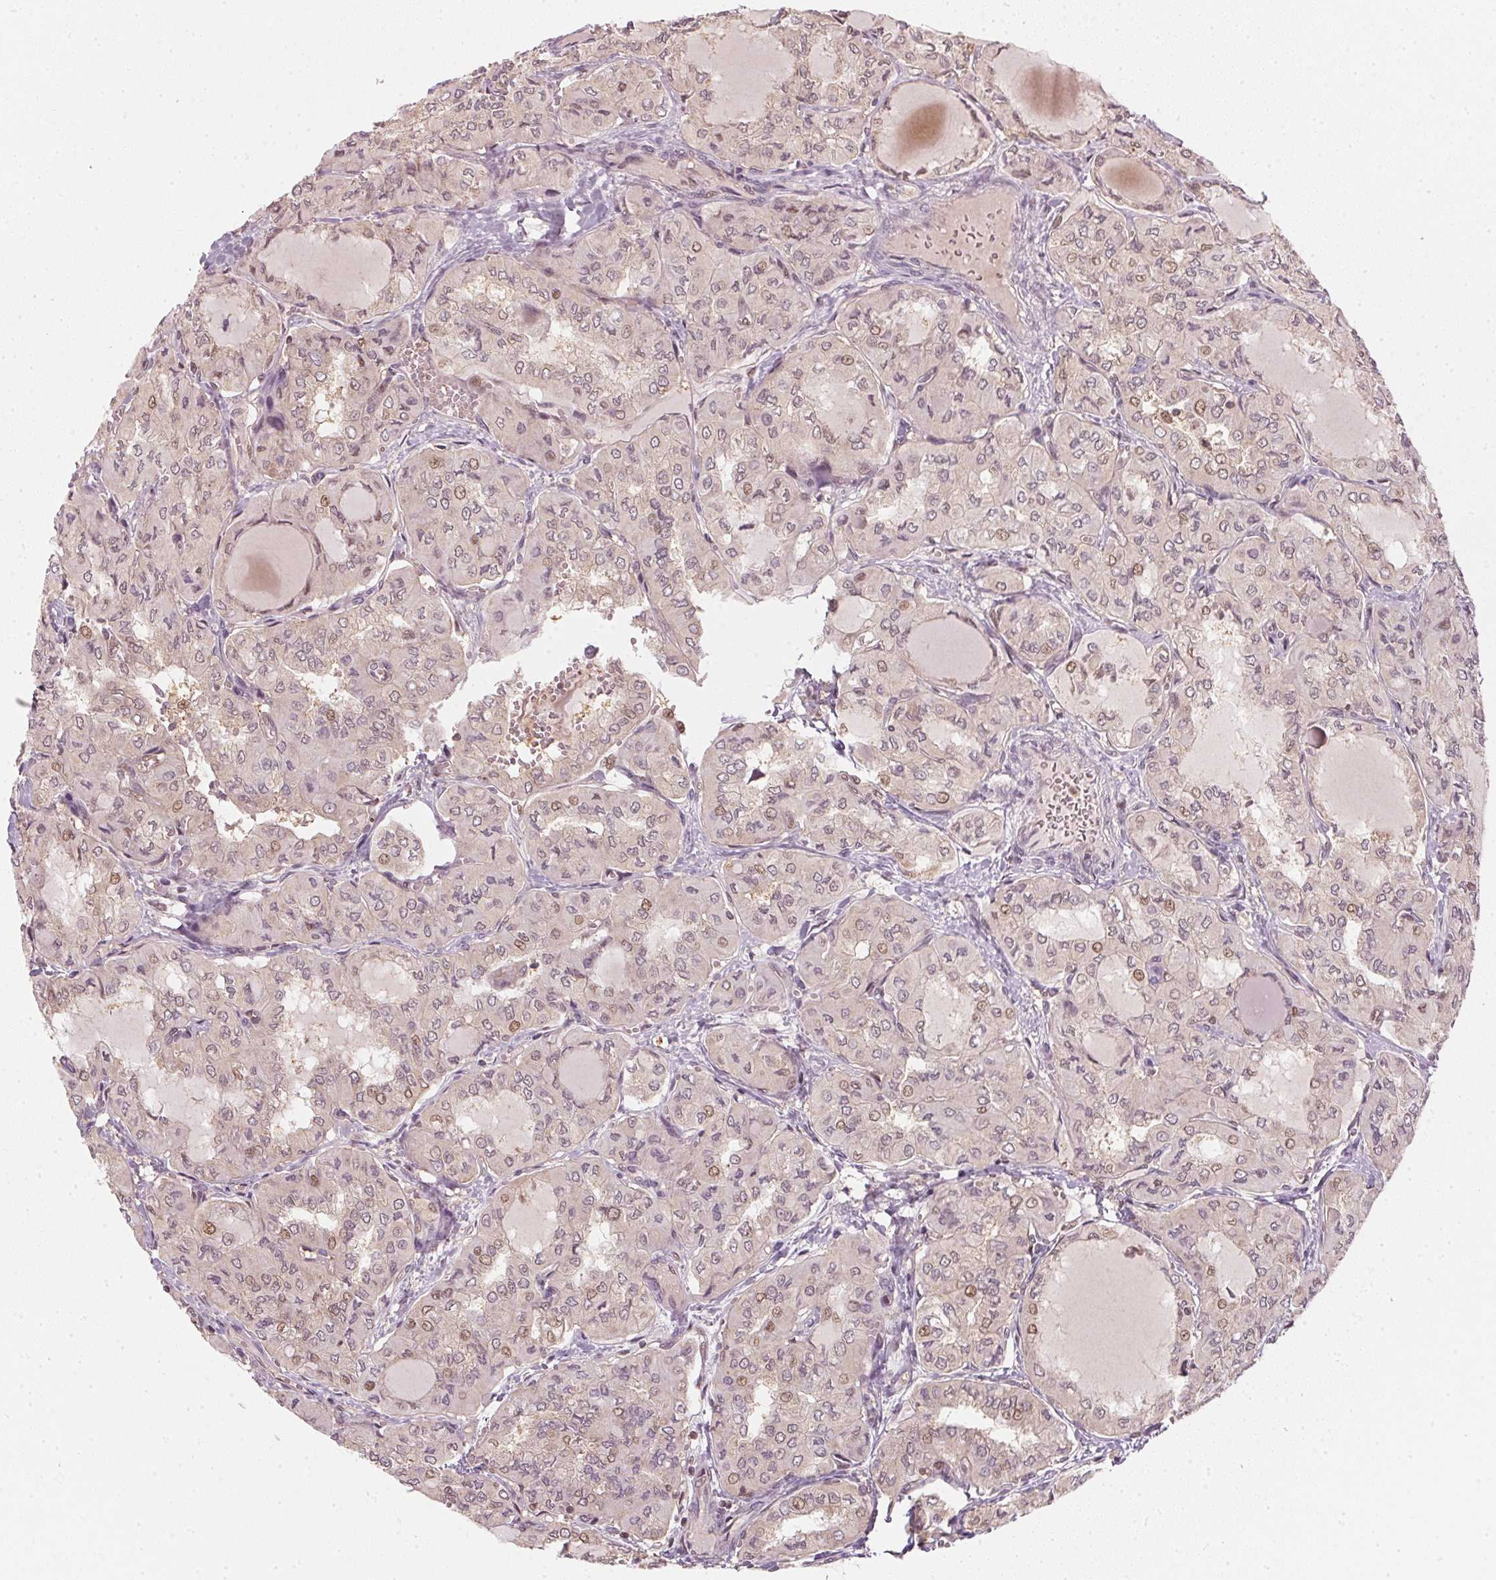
{"staining": {"intensity": "weak", "quantity": "25%-75%", "location": "nuclear"}, "tissue": "thyroid cancer", "cell_type": "Tumor cells", "image_type": "cancer", "snomed": [{"axis": "morphology", "description": "Papillary adenocarcinoma, NOS"}, {"axis": "topography", "description": "Thyroid gland"}], "caption": "Immunohistochemical staining of thyroid cancer exhibits low levels of weak nuclear protein positivity in approximately 25%-75% of tumor cells.", "gene": "UBE2L3", "patient": {"sex": "male", "age": 20}}